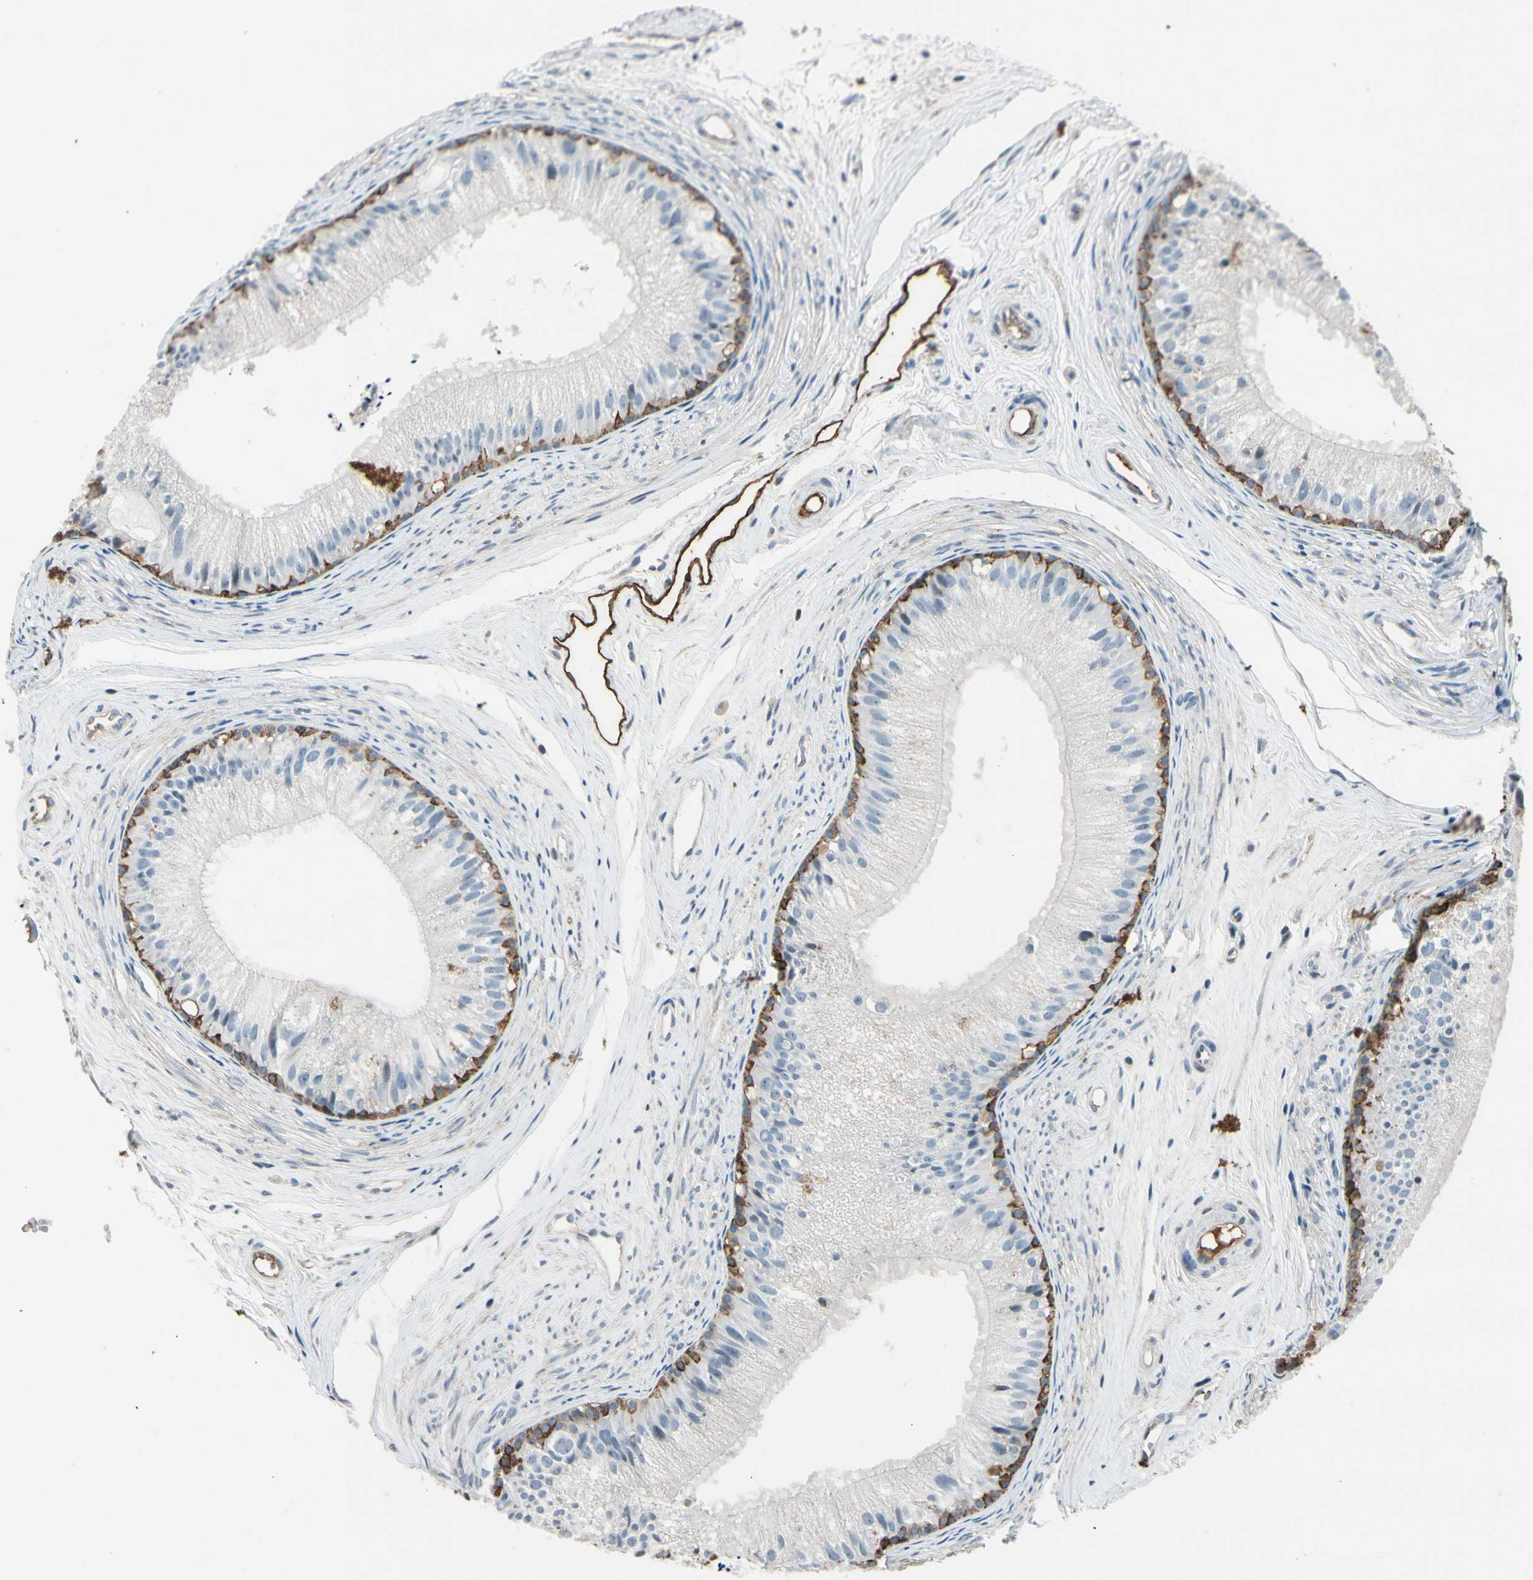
{"staining": {"intensity": "moderate", "quantity": "<25%", "location": "cytoplasmic/membranous"}, "tissue": "epididymis", "cell_type": "Glandular cells", "image_type": "normal", "snomed": [{"axis": "morphology", "description": "Normal tissue, NOS"}, {"axis": "topography", "description": "Epididymis"}], "caption": "Unremarkable epididymis exhibits moderate cytoplasmic/membranous expression in approximately <25% of glandular cells, visualized by immunohistochemistry. (DAB (3,3'-diaminobenzidine) = brown stain, brightfield microscopy at high magnification).", "gene": "PDPN", "patient": {"sex": "male", "age": 56}}